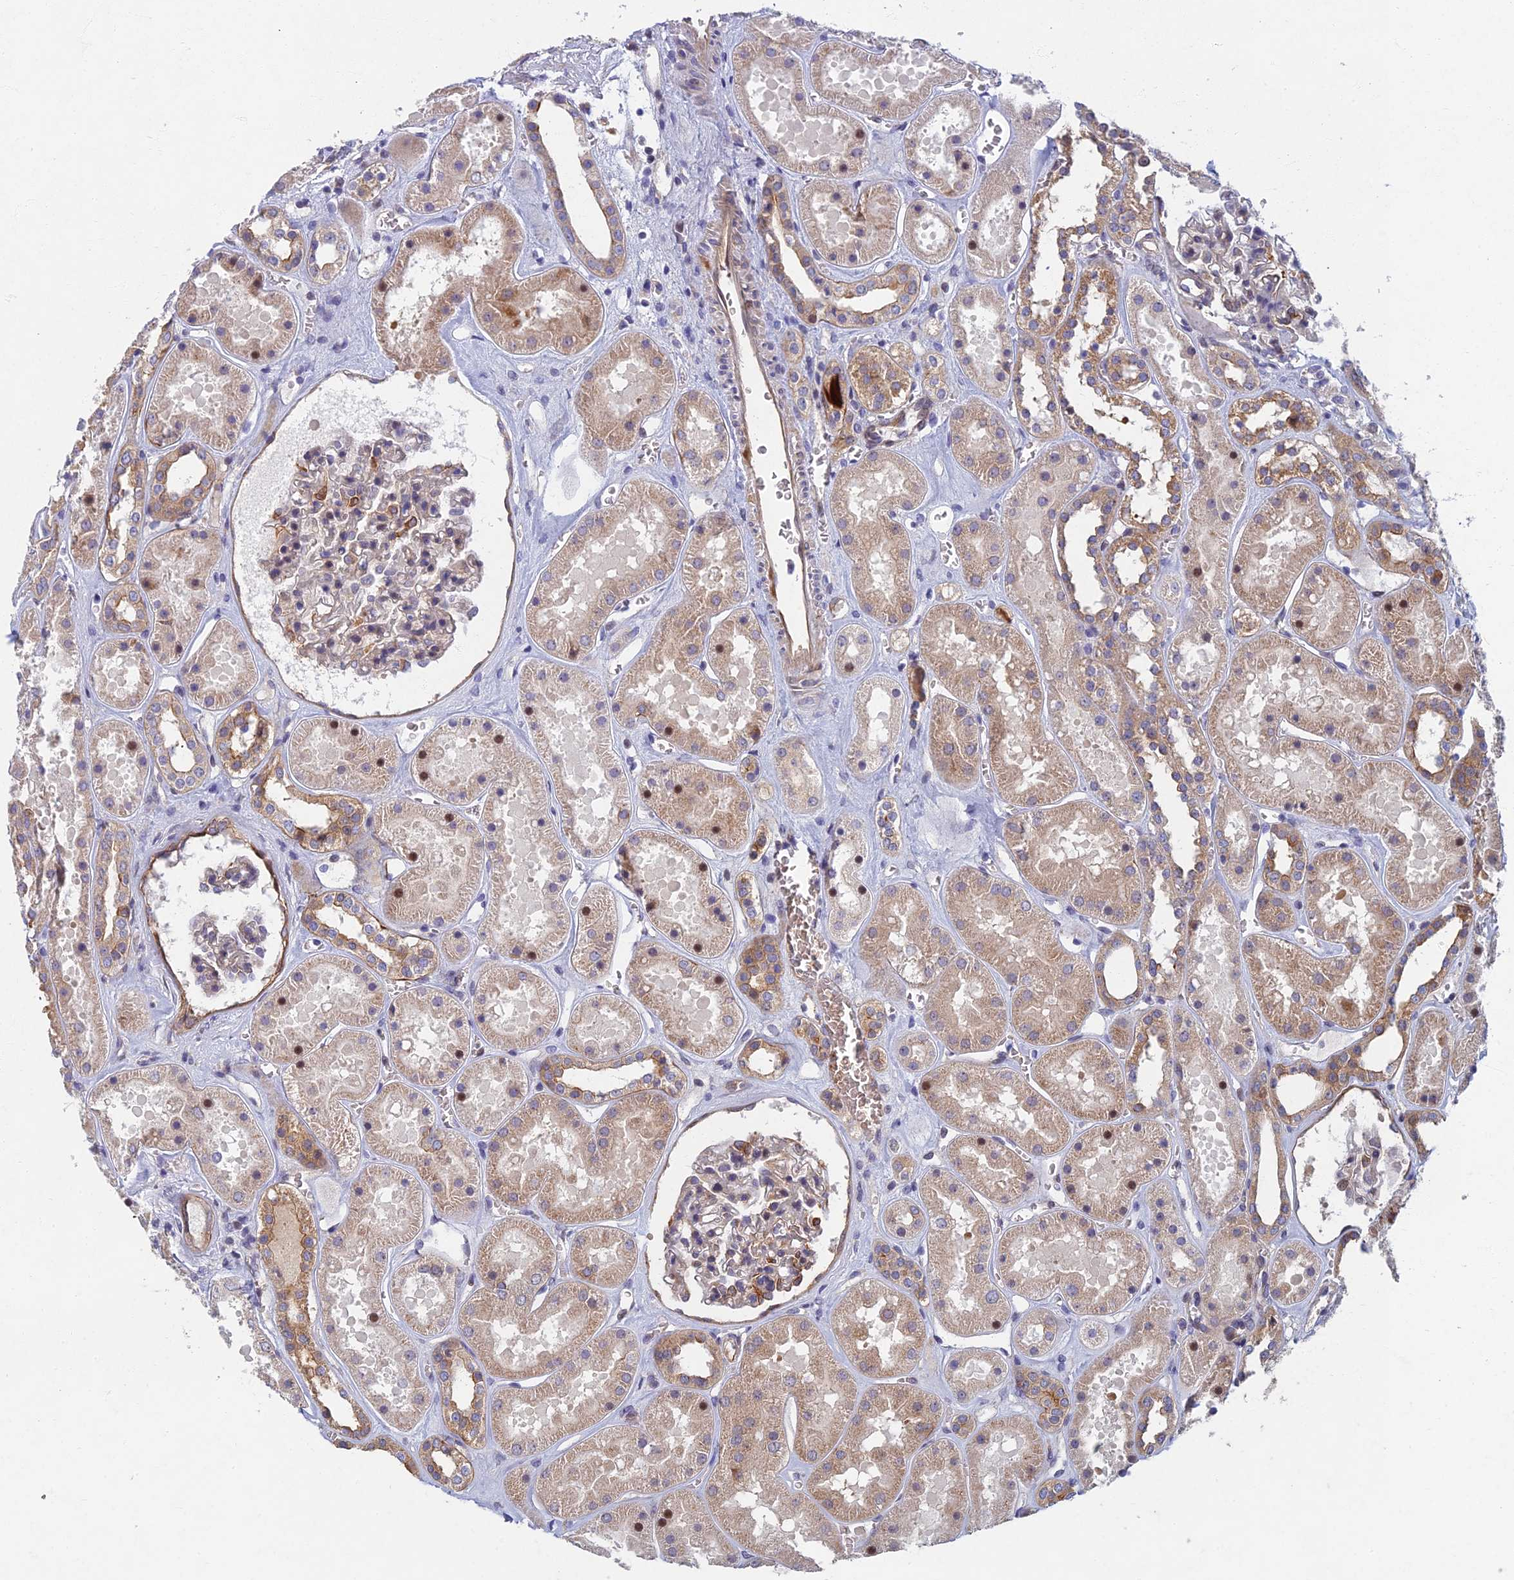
{"staining": {"intensity": "weak", "quantity": "<25%", "location": "cytoplasmic/membranous"}, "tissue": "kidney", "cell_type": "Cells in glomeruli", "image_type": "normal", "snomed": [{"axis": "morphology", "description": "Normal tissue, NOS"}, {"axis": "topography", "description": "Kidney"}], "caption": "Immunohistochemical staining of normal kidney reveals no significant positivity in cells in glomeruli.", "gene": "RHBDL2", "patient": {"sex": "female", "age": 41}}